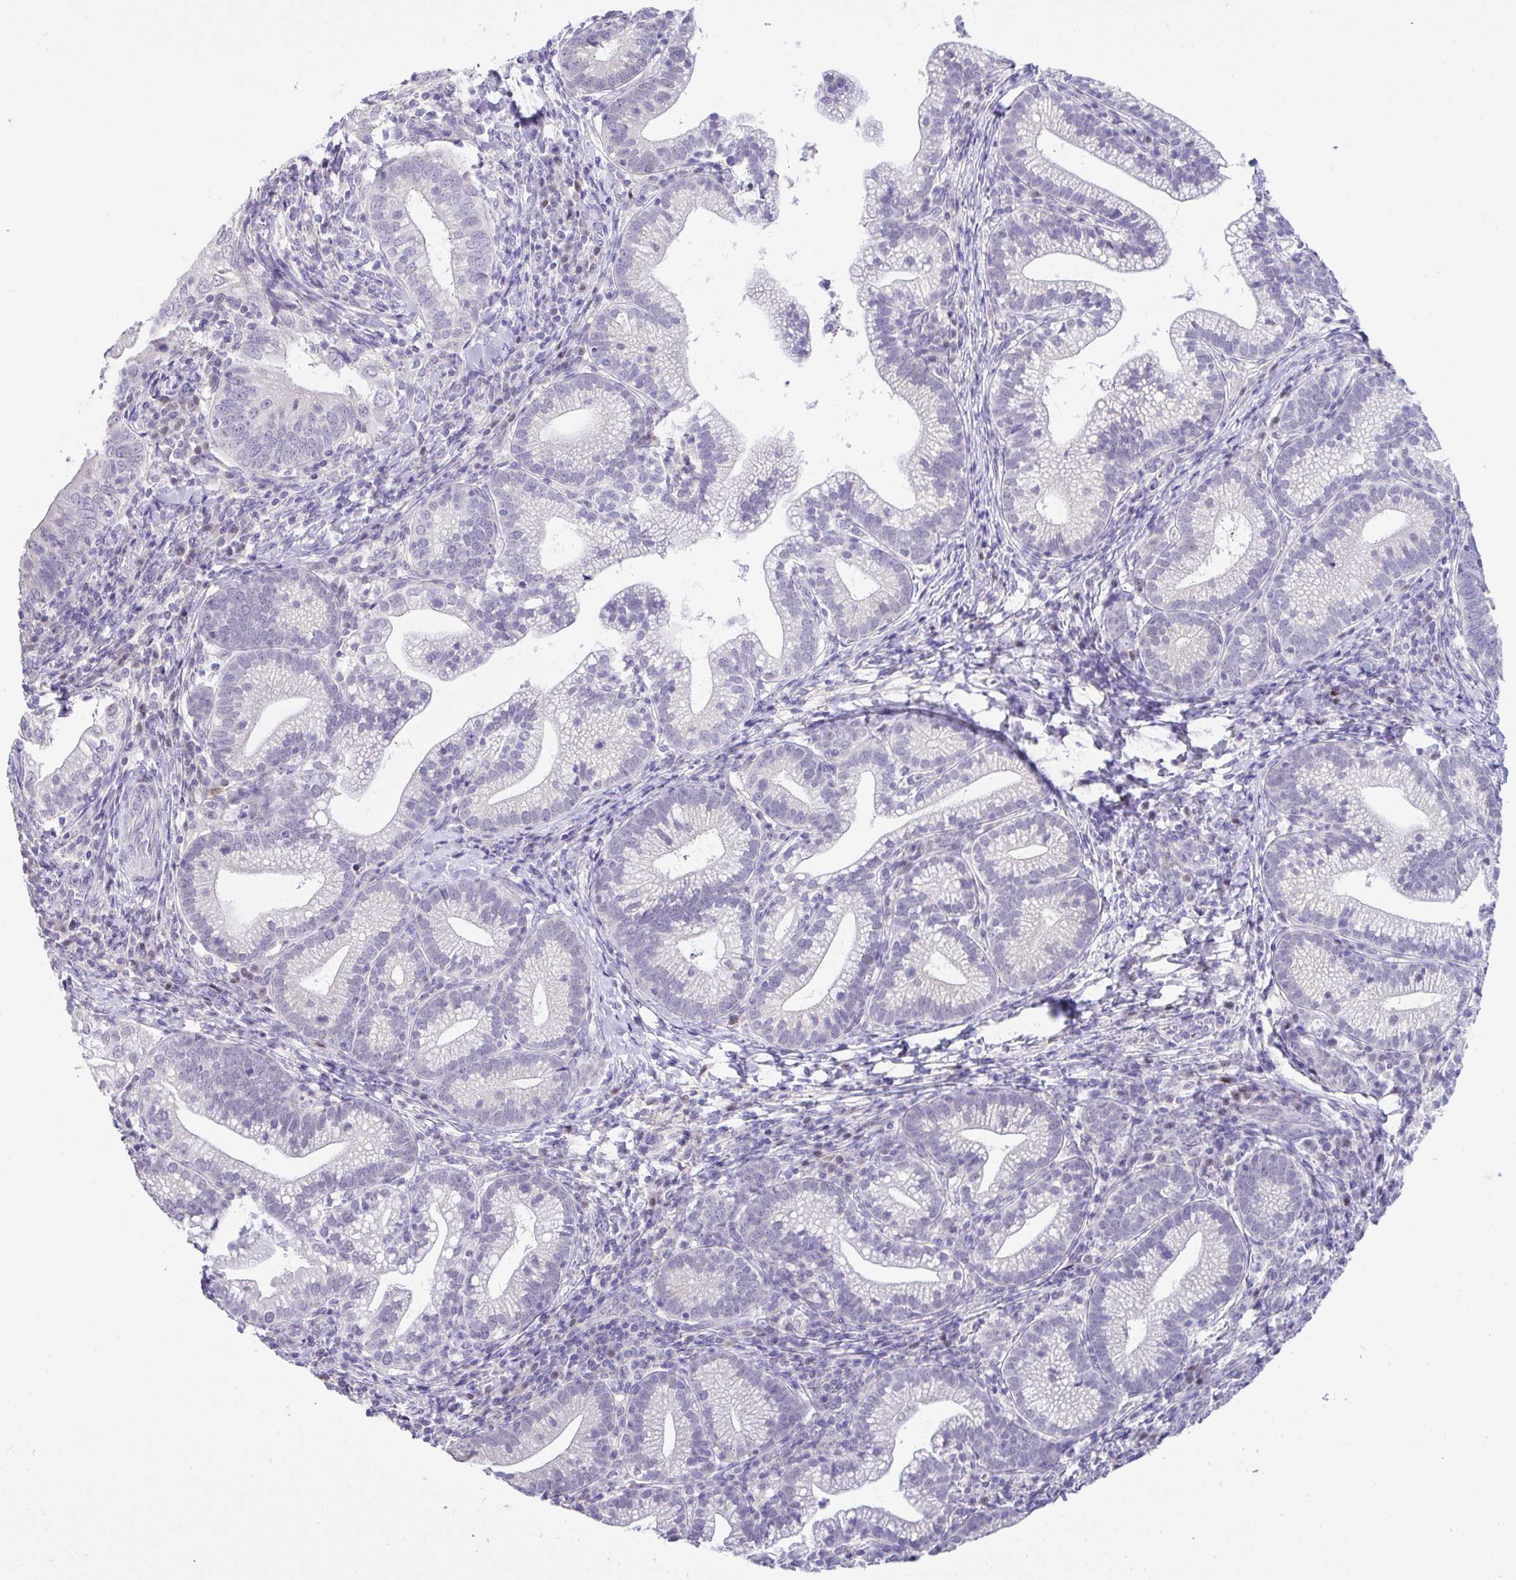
{"staining": {"intensity": "negative", "quantity": "none", "location": "none"}, "tissue": "cervical cancer", "cell_type": "Tumor cells", "image_type": "cancer", "snomed": [{"axis": "morphology", "description": "Normal tissue, NOS"}, {"axis": "morphology", "description": "Adenocarcinoma, NOS"}, {"axis": "topography", "description": "Cervix"}], "caption": "Tumor cells are negative for brown protein staining in cervical cancer.", "gene": "CTU1", "patient": {"sex": "female", "age": 44}}